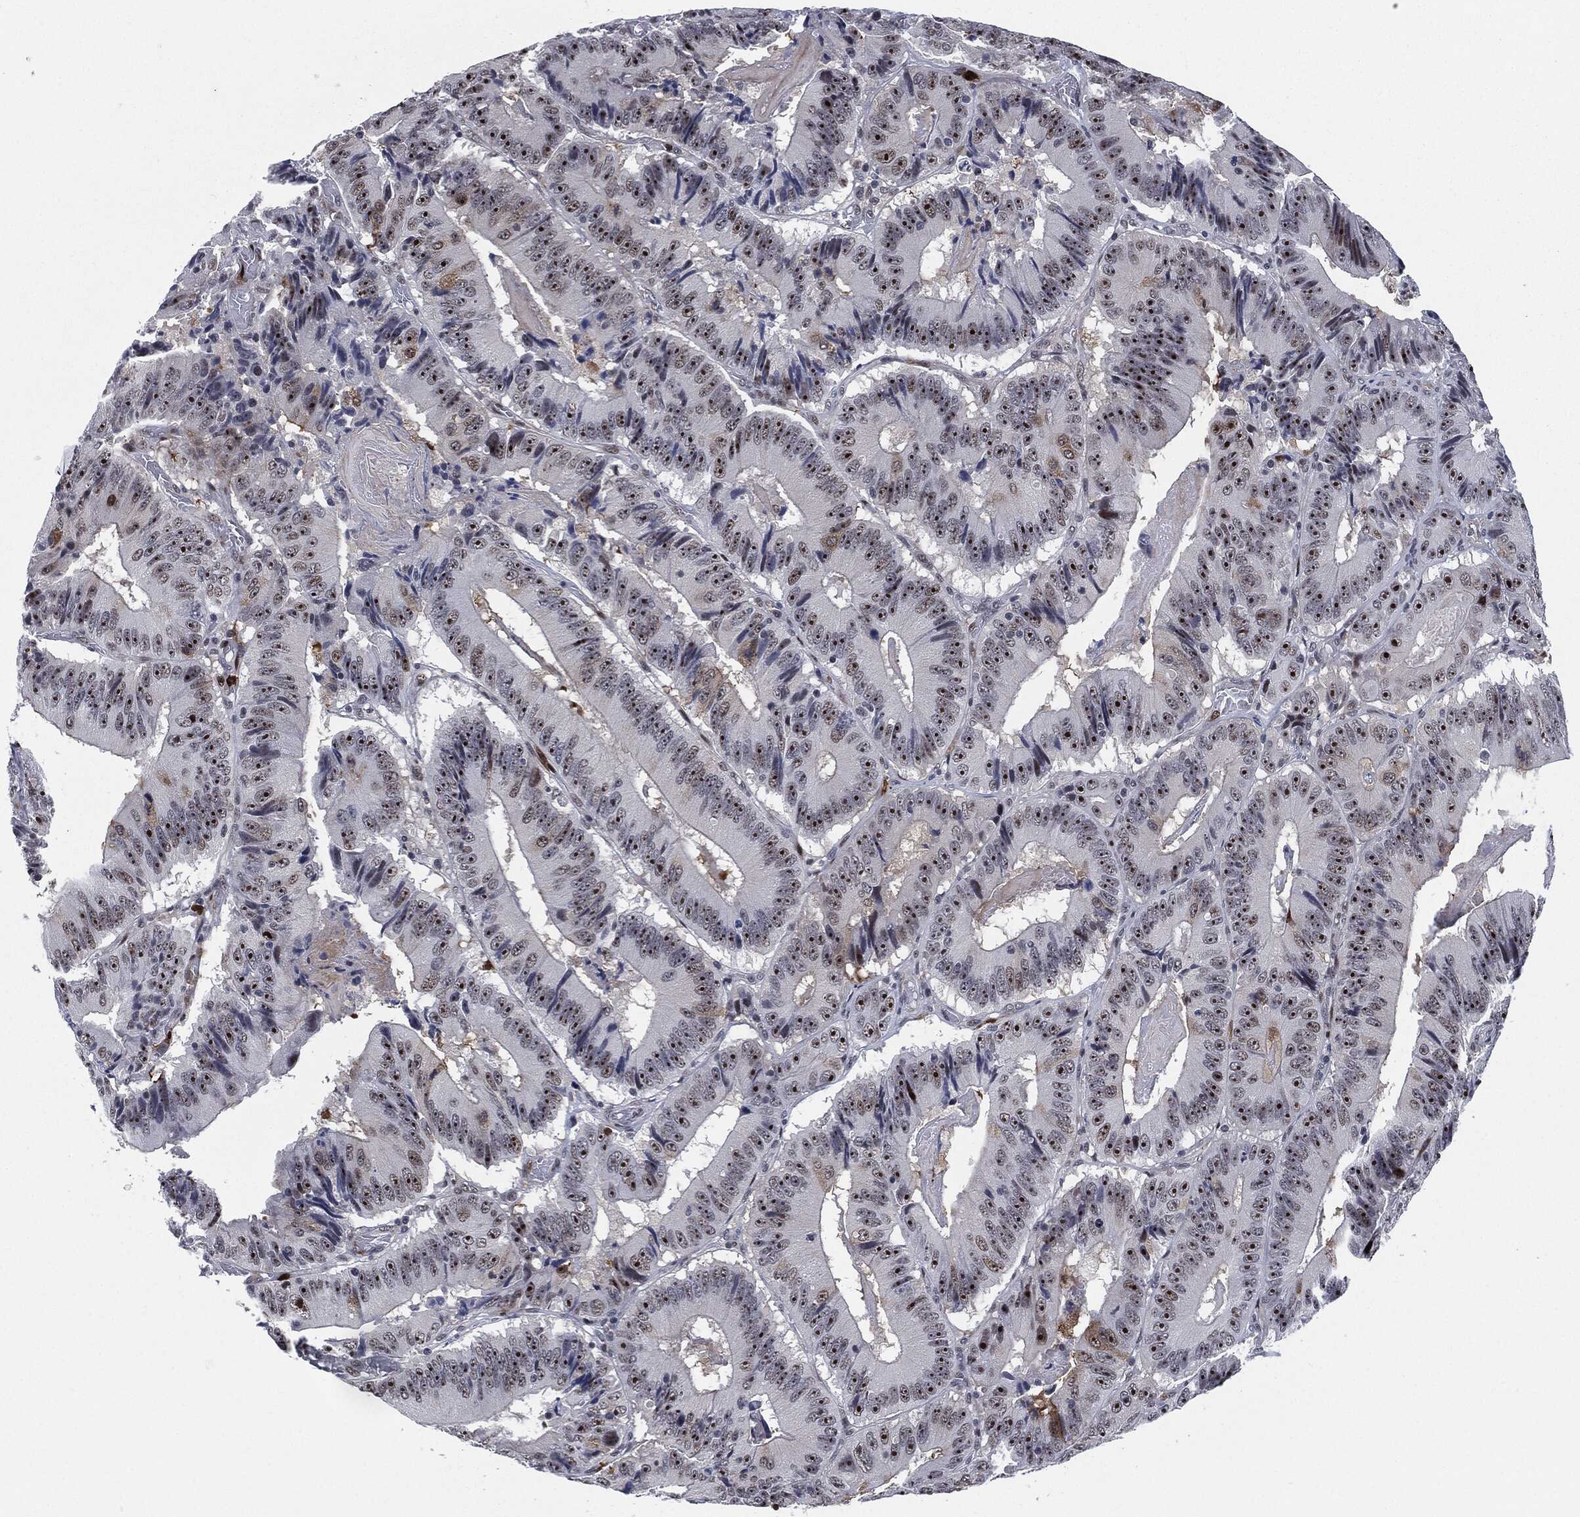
{"staining": {"intensity": "strong", "quantity": ">75%", "location": "nuclear"}, "tissue": "colorectal cancer", "cell_type": "Tumor cells", "image_type": "cancer", "snomed": [{"axis": "morphology", "description": "Adenocarcinoma, NOS"}, {"axis": "topography", "description": "Colon"}], "caption": "Approximately >75% of tumor cells in colorectal adenocarcinoma exhibit strong nuclear protein staining as visualized by brown immunohistochemical staining.", "gene": "AKT2", "patient": {"sex": "female", "age": 86}}